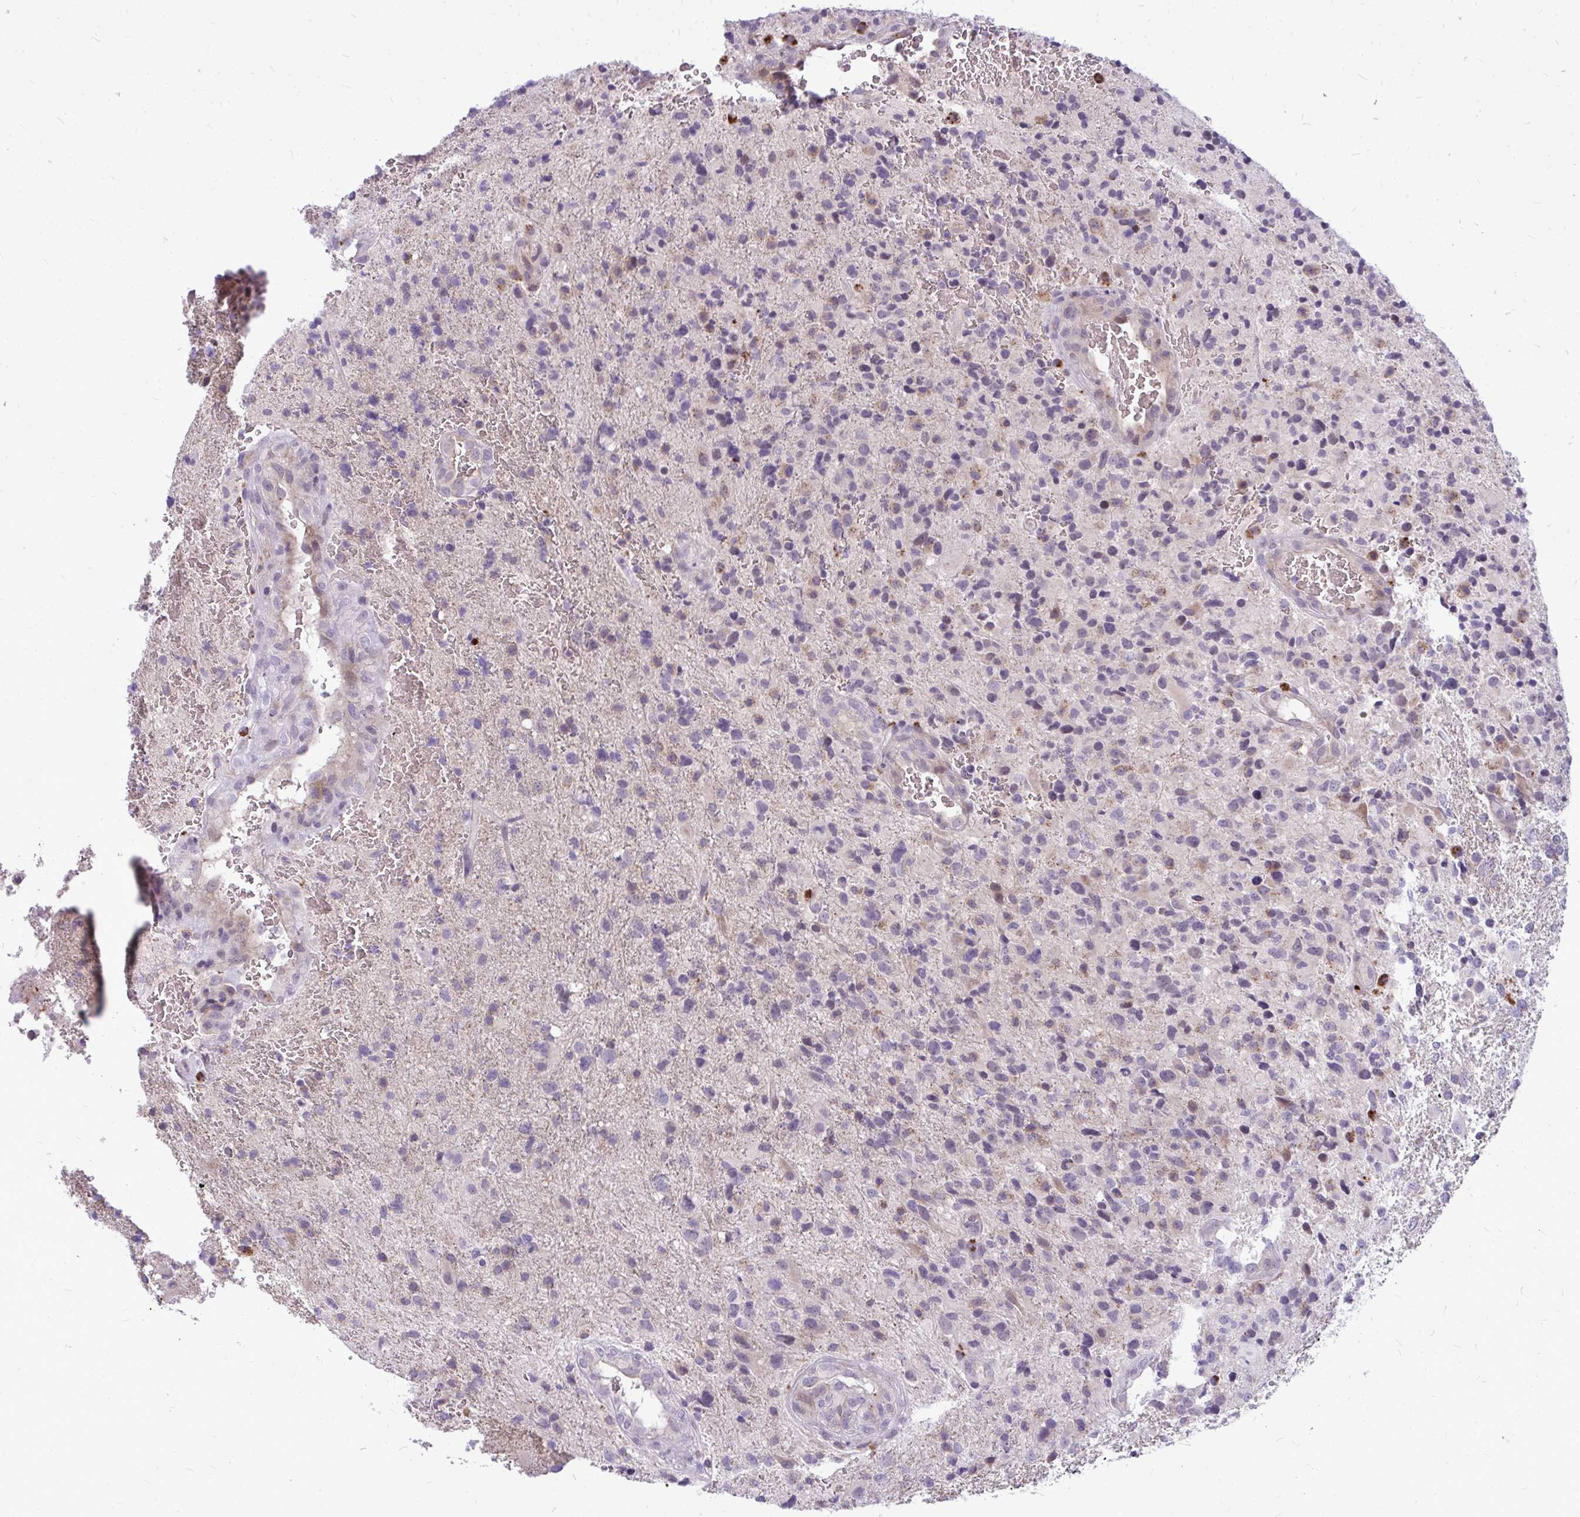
{"staining": {"intensity": "negative", "quantity": "none", "location": "none"}, "tissue": "glioma", "cell_type": "Tumor cells", "image_type": "cancer", "snomed": [{"axis": "morphology", "description": "Glioma, malignant, High grade"}, {"axis": "topography", "description": "Brain"}], "caption": "Immunohistochemistry (IHC) image of human glioma stained for a protein (brown), which displays no expression in tumor cells.", "gene": "ZSCAN25", "patient": {"sex": "male", "age": 53}}